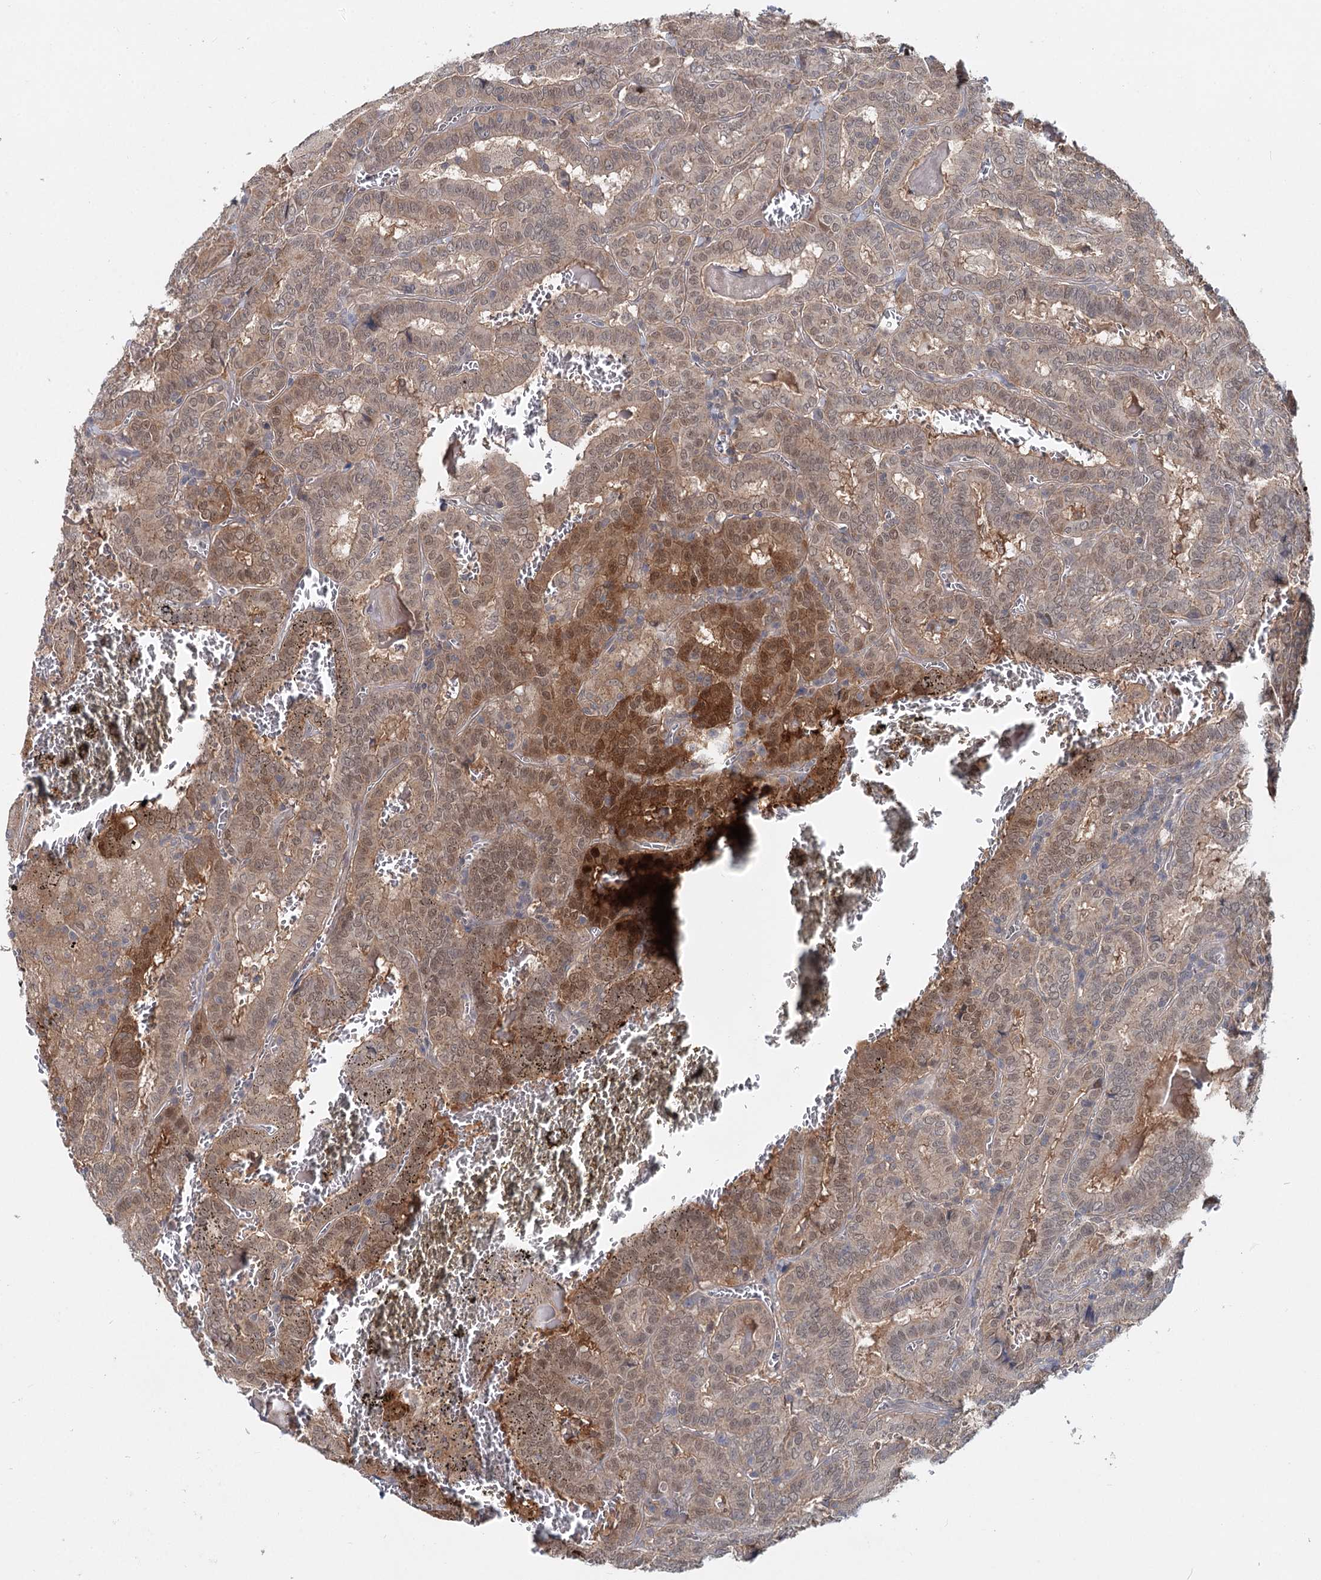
{"staining": {"intensity": "moderate", "quantity": "25%-75%", "location": "cytoplasmic/membranous,nuclear"}, "tissue": "thyroid cancer", "cell_type": "Tumor cells", "image_type": "cancer", "snomed": [{"axis": "morphology", "description": "Papillary adenocarcinoma, NOS"}, {"axis": "topography", "description": "Thyroid gland"}], "caption": "Immunohistochemical staining of human thyroid papillary adenocarcinoma reveals medium levels of moderate cytoplasmic/membranous and nuclear protein positivity in about 25%-75% of tumor cells.", "gene": "AP3B1", "patient": {"sex": "female", "age": 72}}